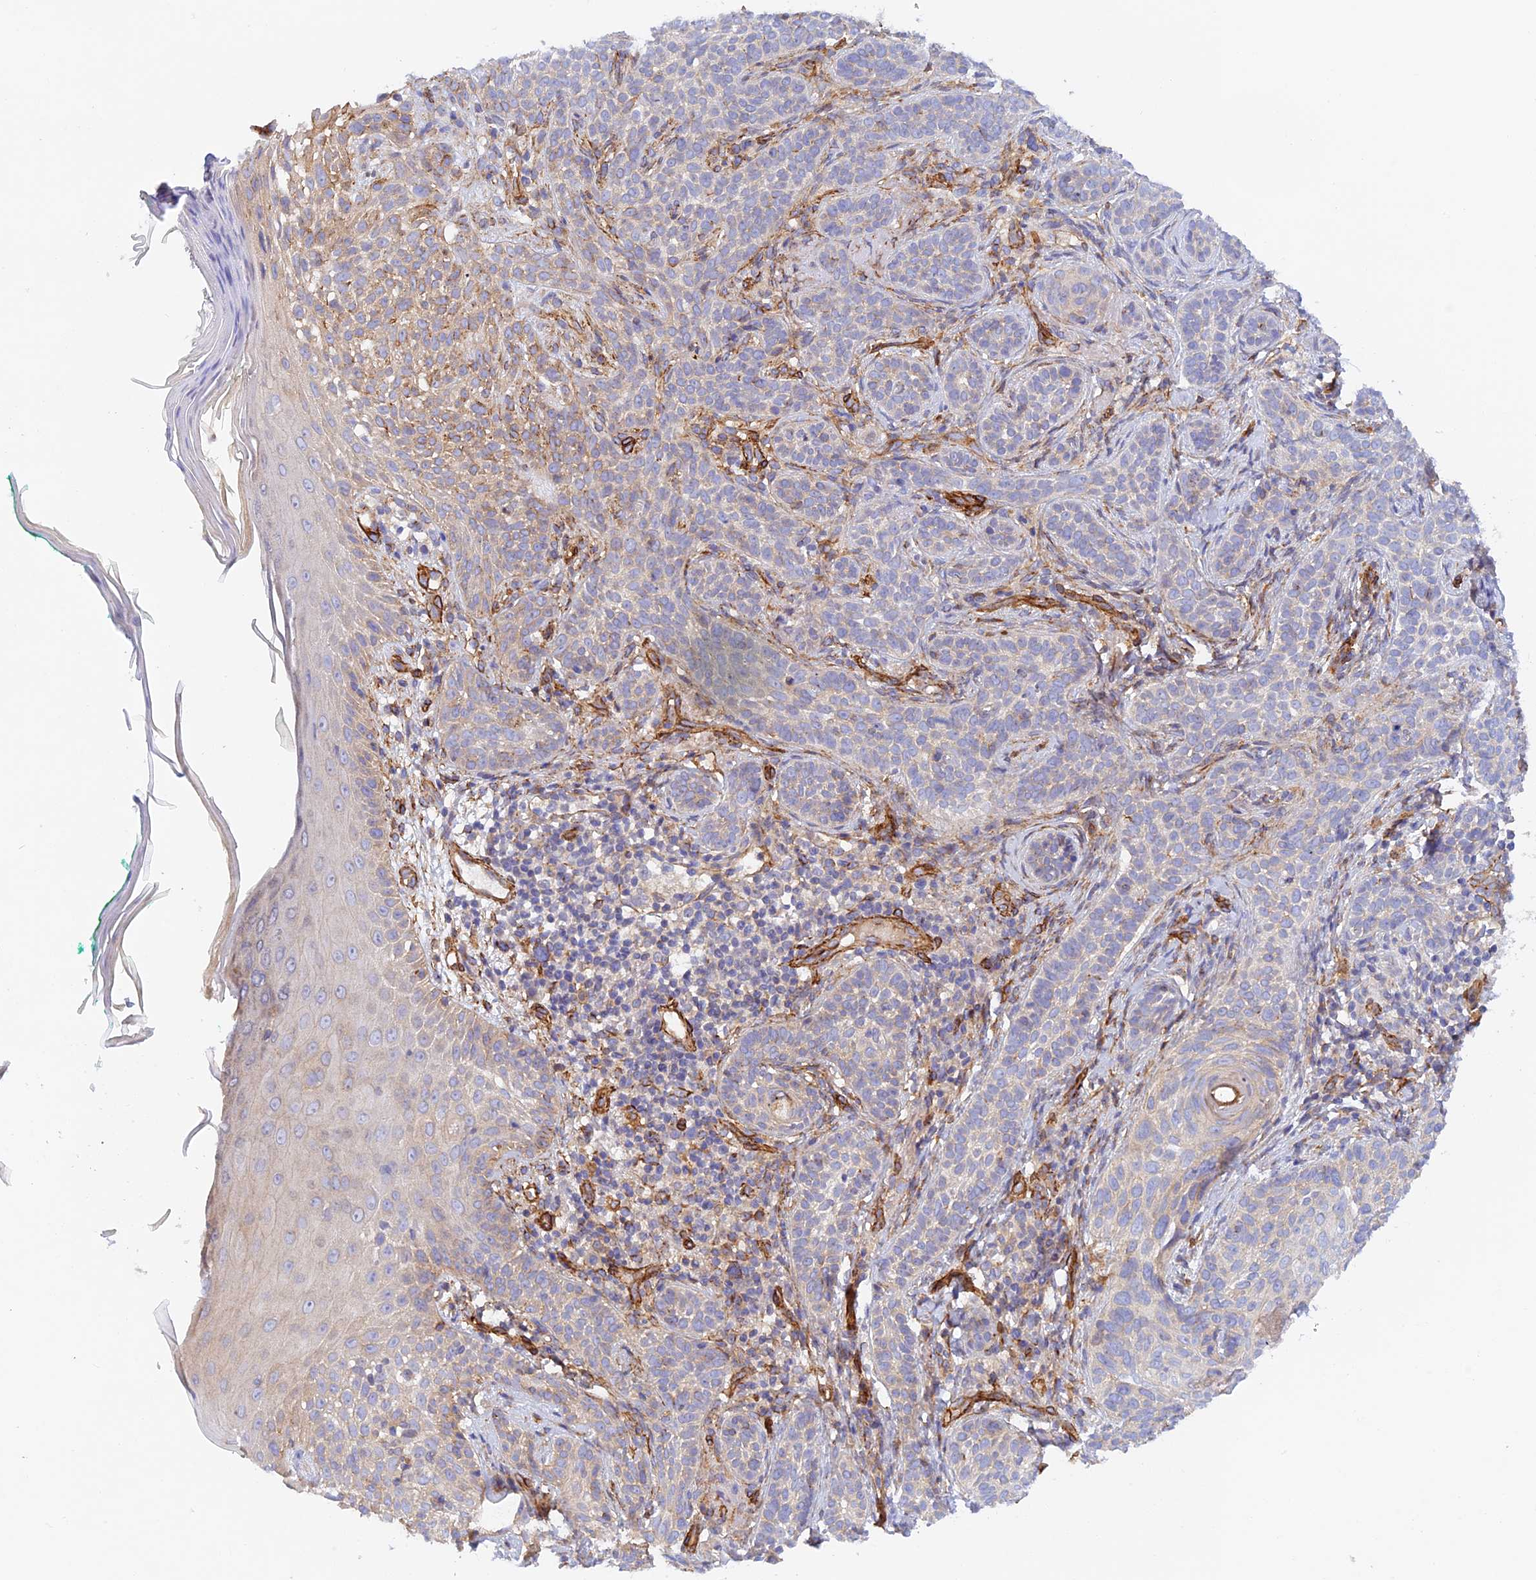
{"staining": {"intensity": "moderate", "quantity": "<25%", "location": "cytoplasmic/membranous"}, "tissue": "skin cancer", "cell_type": "Tumor cells", "image_type": "cancer", "snomed": [{"axis": "morphology", "description": "Basal cell carcinoma"}, {"axis": "topography", "description": "Skin"}], "caption": "IHC (DAB) staining of skin basal cell carcinoma displays moderate cytoplasmic/membranous protein staining in about <25% of tumor cells. IHC stains the protein in brown and the nuclei are stained blue.", "gene": "MYO9A", "patient": {"sex": "male", "age": 71}}